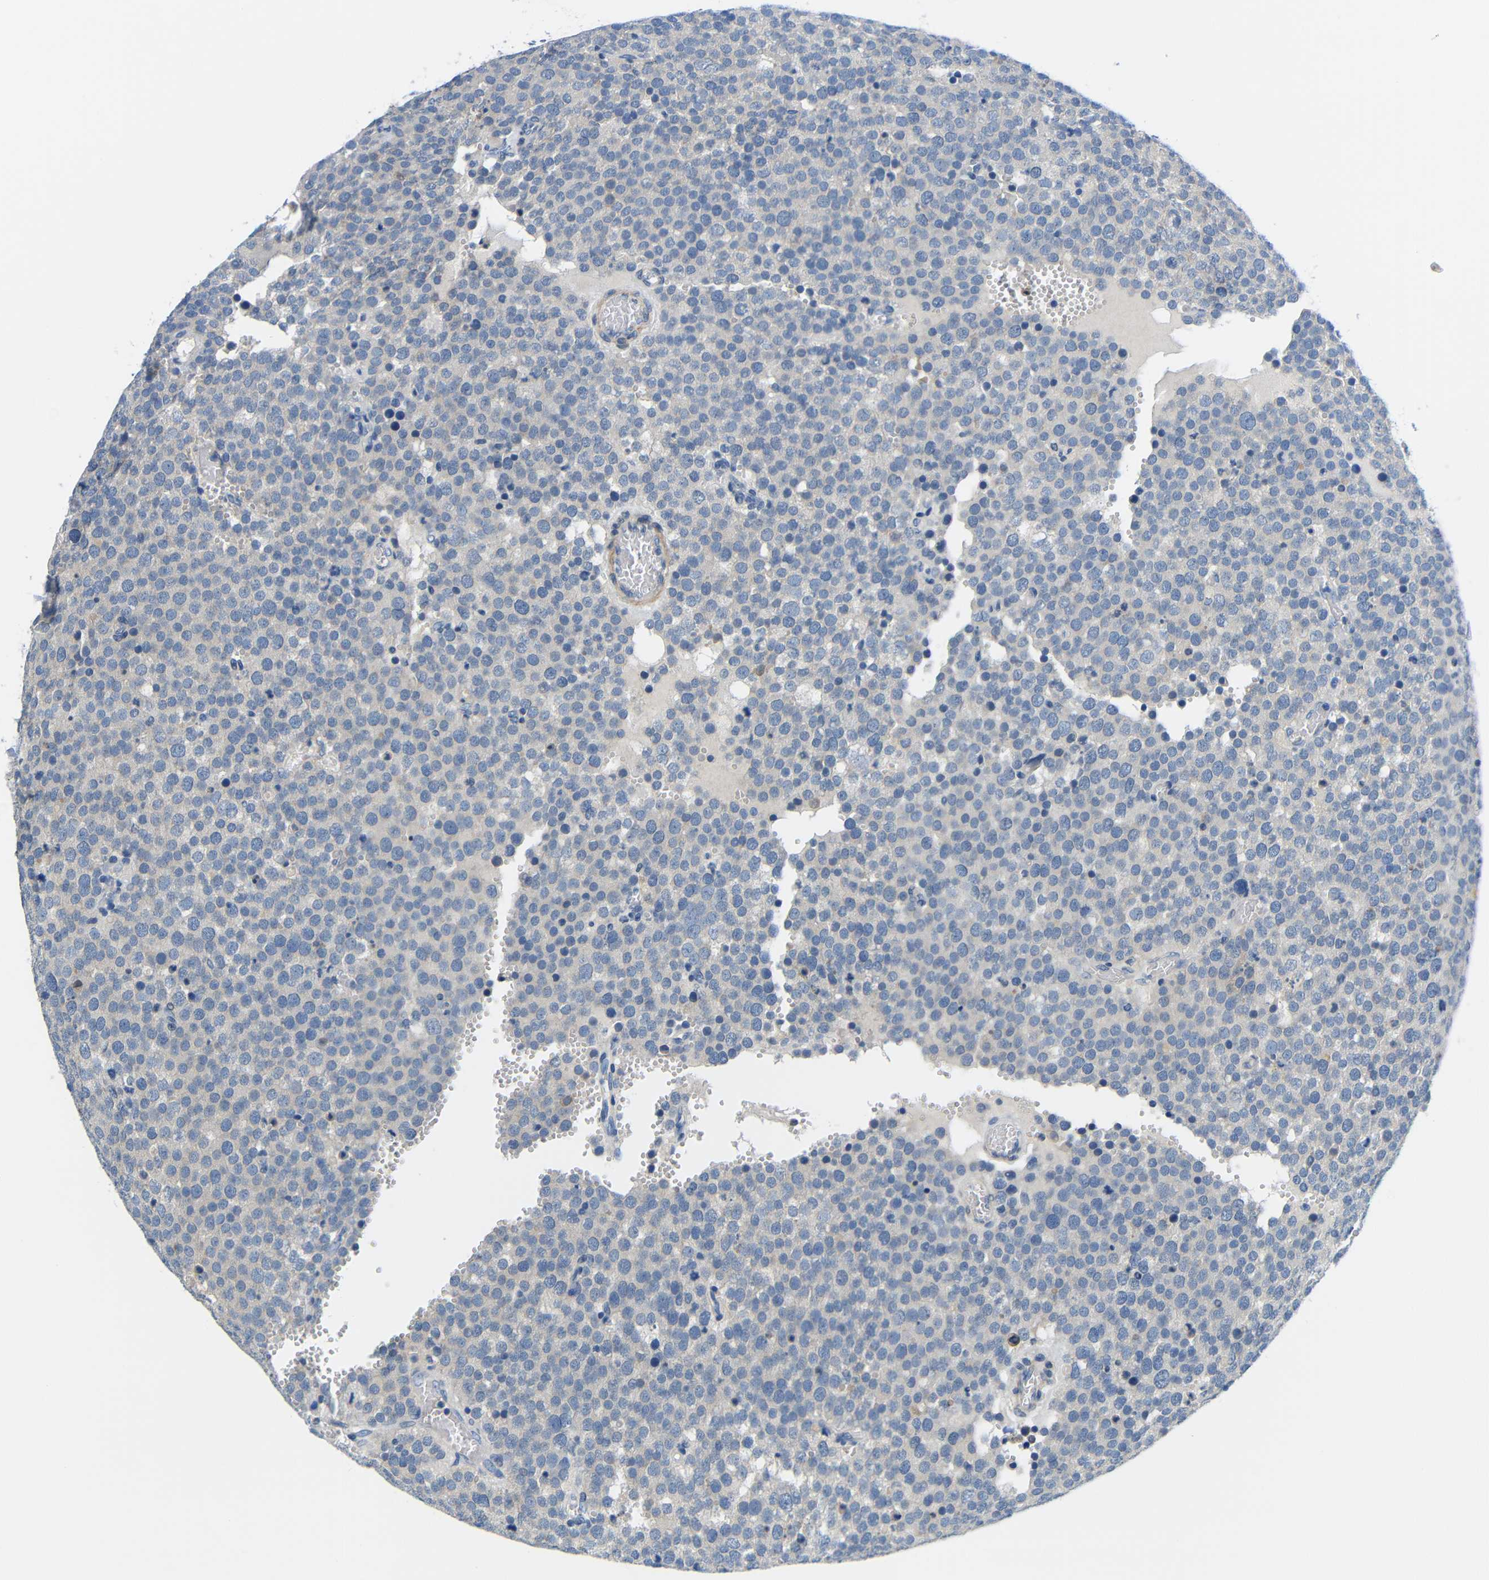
{"staining": {"intensity": "negative", "quantity": "none", "location": "none"}, "tissue": "testis cancer", "cell_type": "Tumor cells", "image_type": "cancer", "snomed": [{"axis": "morphology", "description": "Normal tissue, NOS"}, {"axis": "morphology", "description": "Seminoma, NOS"}, {"axis": "topography", "description": "Testis"}], "caption": "Immunohistochemistry of seminoma (testis) demonstrates no expression in tumor cells.", "gene": "NEGR1", "patient": {"sex": "male", "age": 71}}